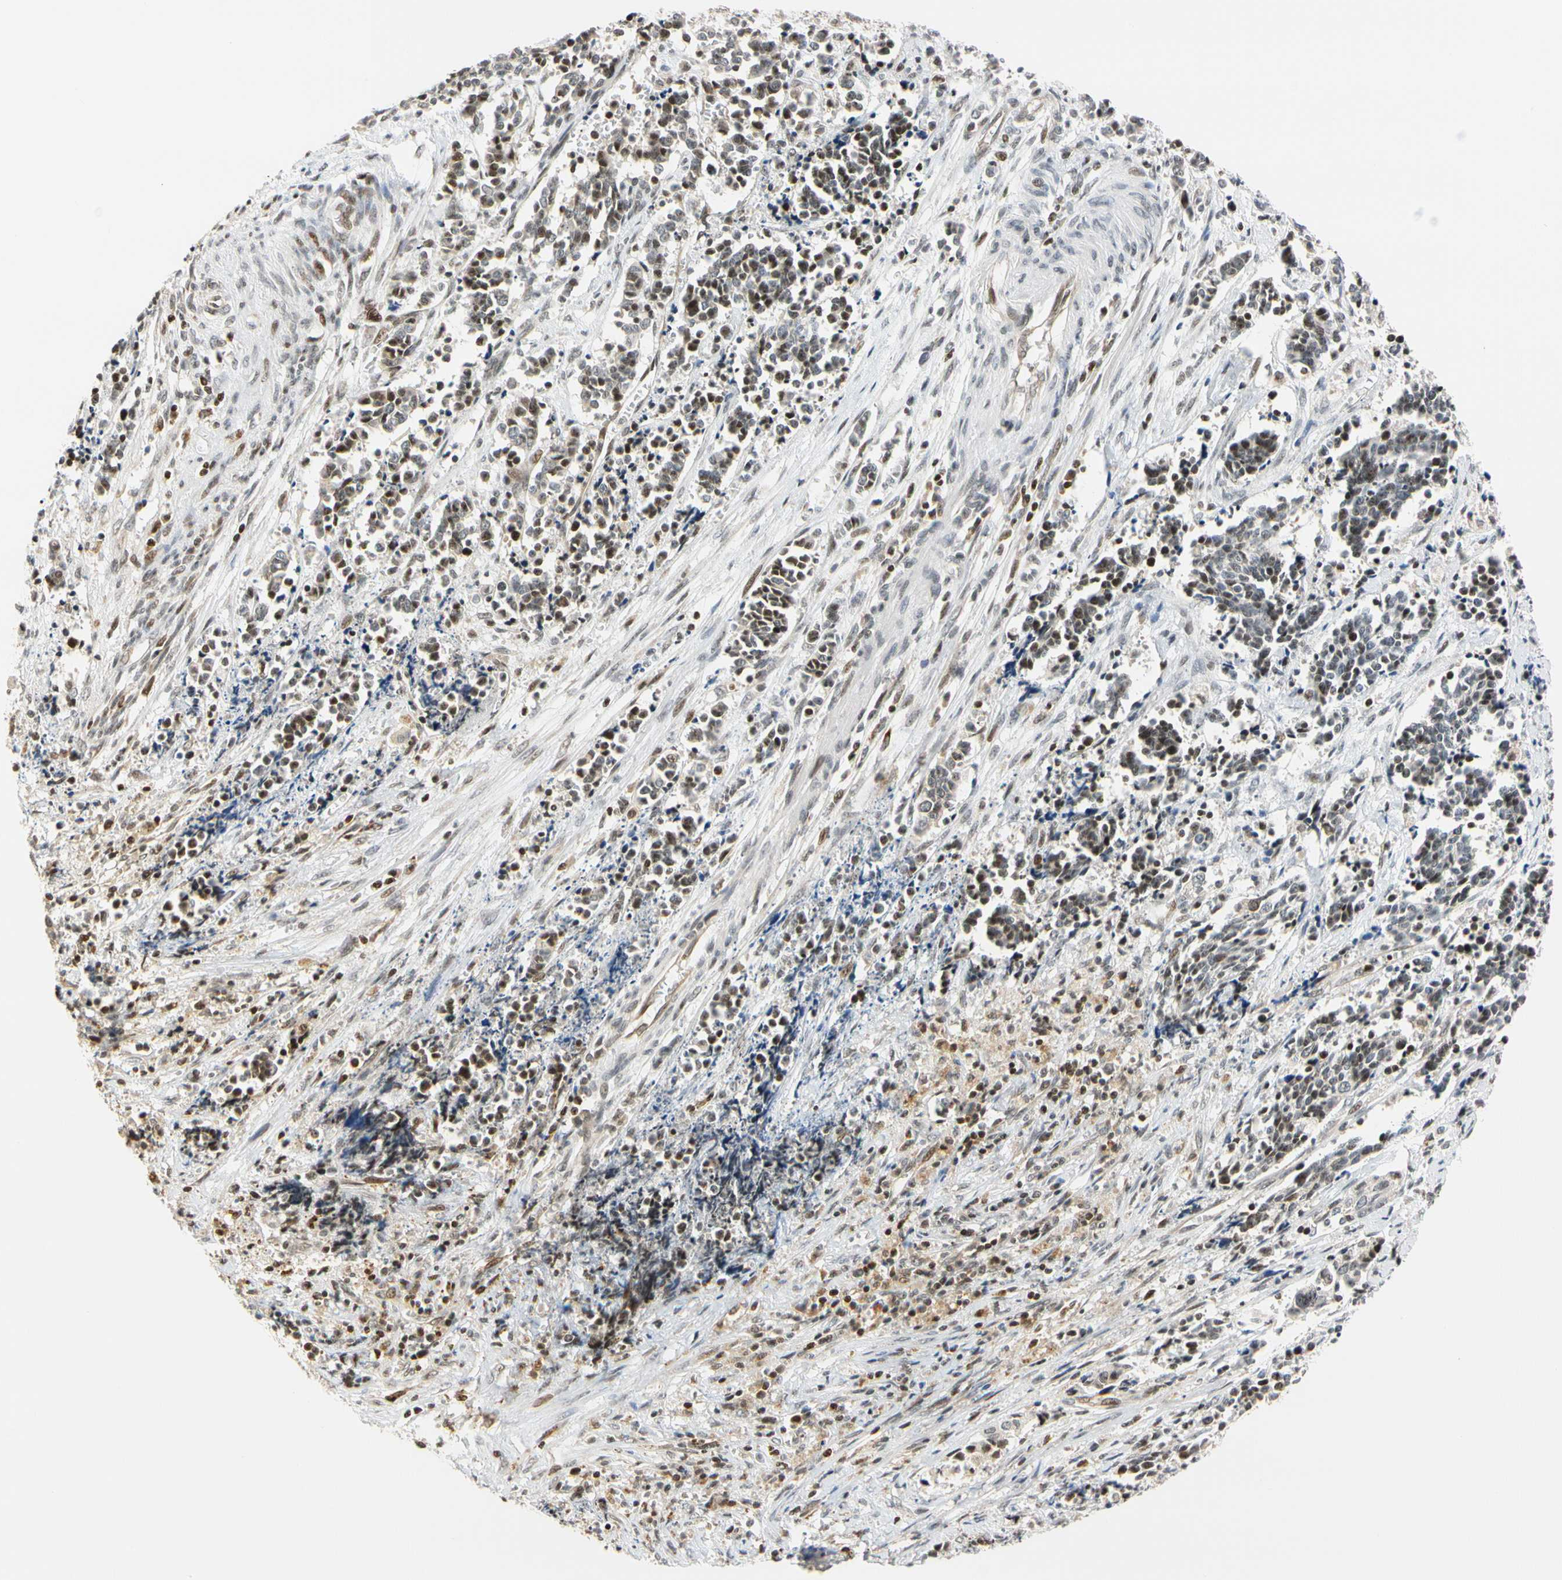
{"staining": {"intensity": "weak", "quantity": "25%-75%", "location": "cytoplasmic/membranous,nuclear"}, "tissue": "cervical cancer", "cell_type": "Tumor cells", "image_type": "cancer", "snomed": [{"axis": "morphology", "description": "Squamous cell carcinoma, NOS"}, {"axis": "topography", "description": "Cervix"}], "caption": "High-magnification brightfield microscopy of squamous cell carcinoma (cervical) stained with DAB (3,3'-diaminobenzidine) (brown) and counterstained with hematoxylin (blue). tumor cells exhibit weak cytoplasmic/membranous and nuclear staining is present in about25%-75% of cells. The staining was performed using DAB to visualize the protein expression in brown, while the nuclei were stained in blue with hematoxylin (Magnification: 20x).", "gene": "CDK7", "patient": {"sex": "female", "age": 35}}